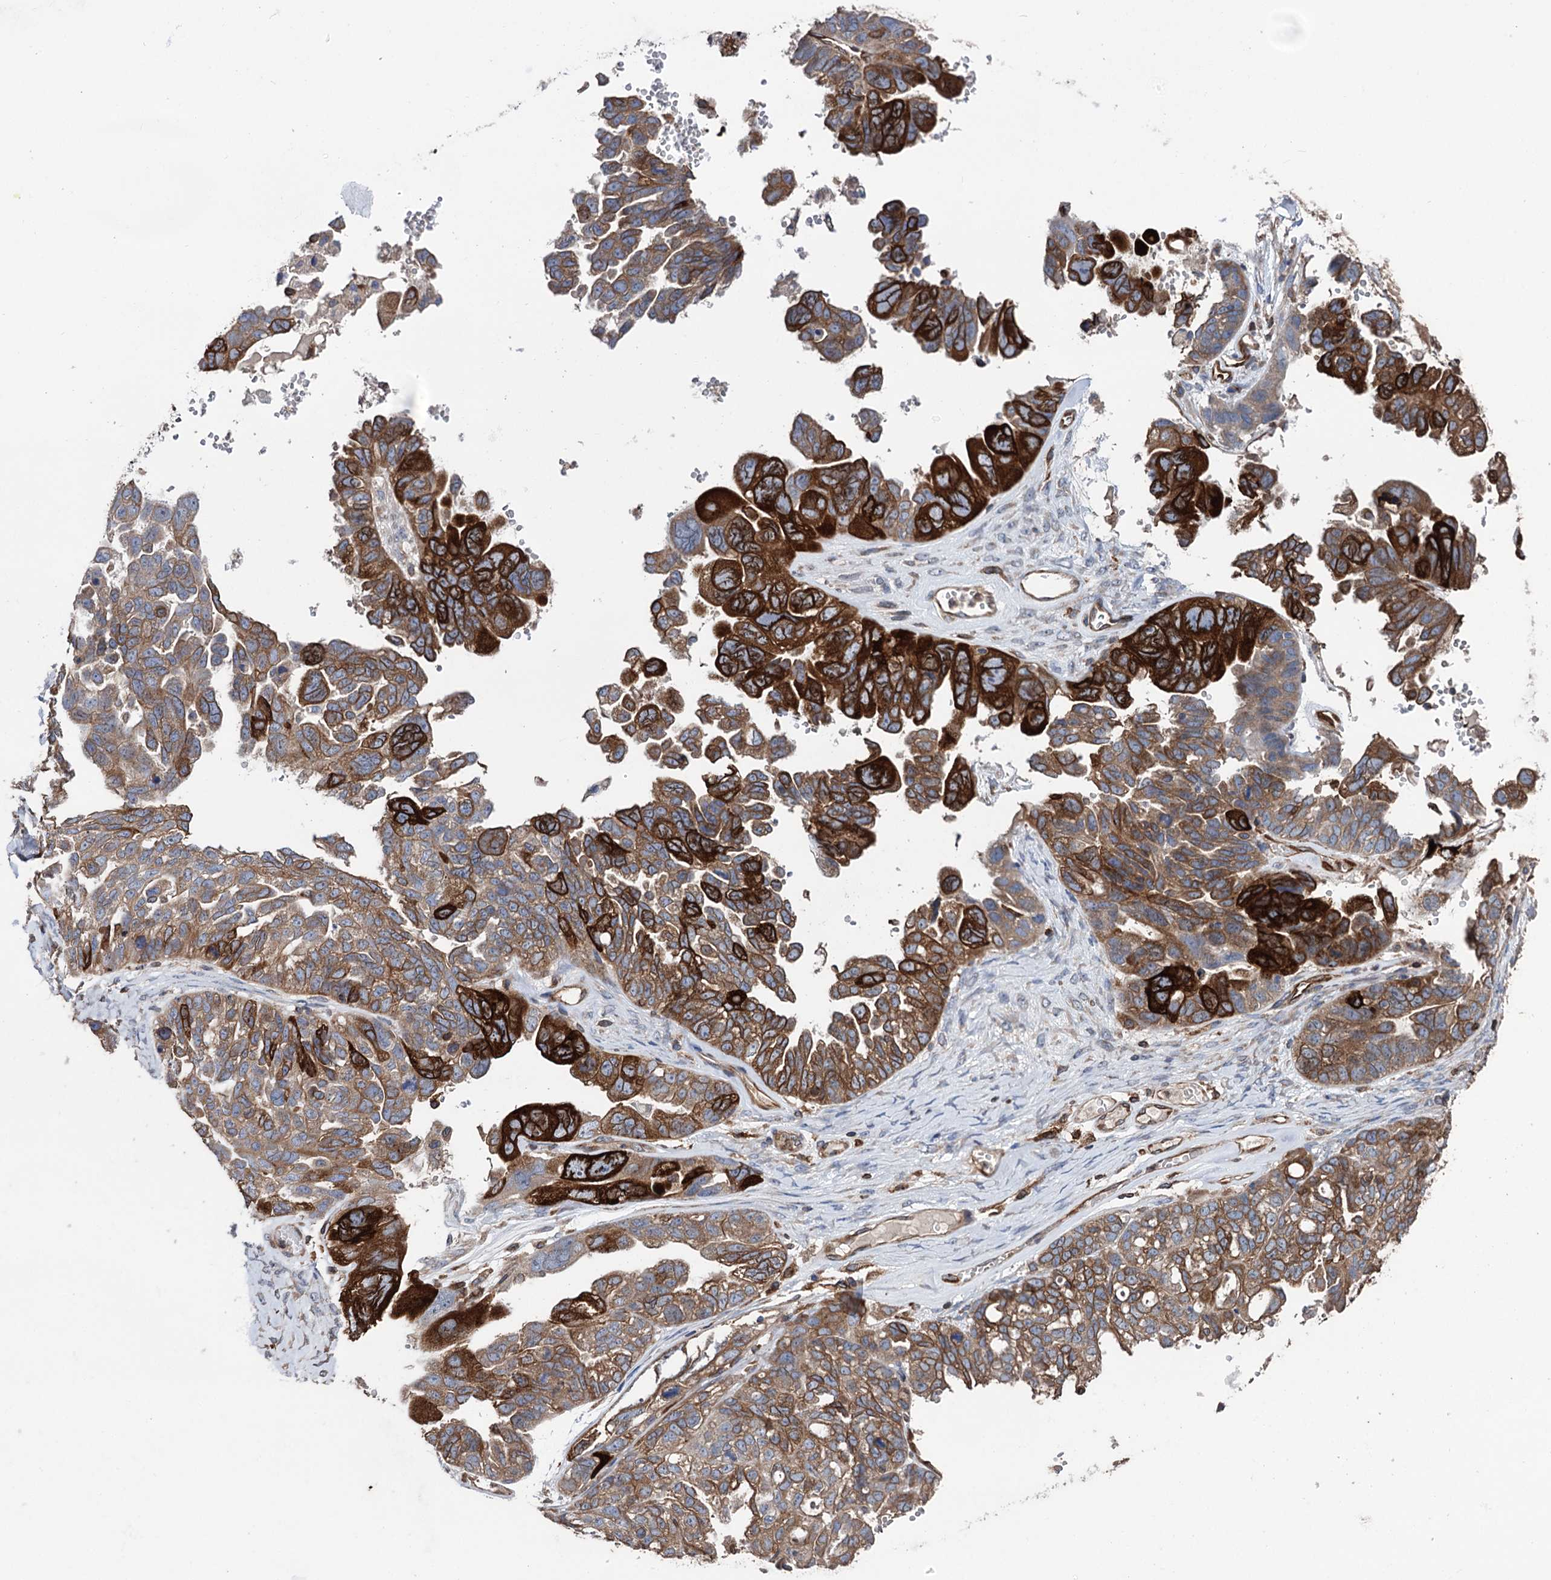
{"staining": {"intensity": "strong", "quantity": "25%-75%", "location": "cytoplasmic/membranous"}, "tissue": "ovarian cancer", "cell_type": "Tumor cells", "image_type": "cancer", "snomed": [{"axis": "morphology", "description": "Cystadenocarcinoma, serous, NOS"}, {"axis": "topography", "description": "Ovary"}], "caption": "A brown stain shows strong cytoplasmic/membranous positivity of a protein in human ovarian serous cystadenocarcinoma tumor cells.", "gene": "STING1", "patient": {"sex": "female", "age": 79}}